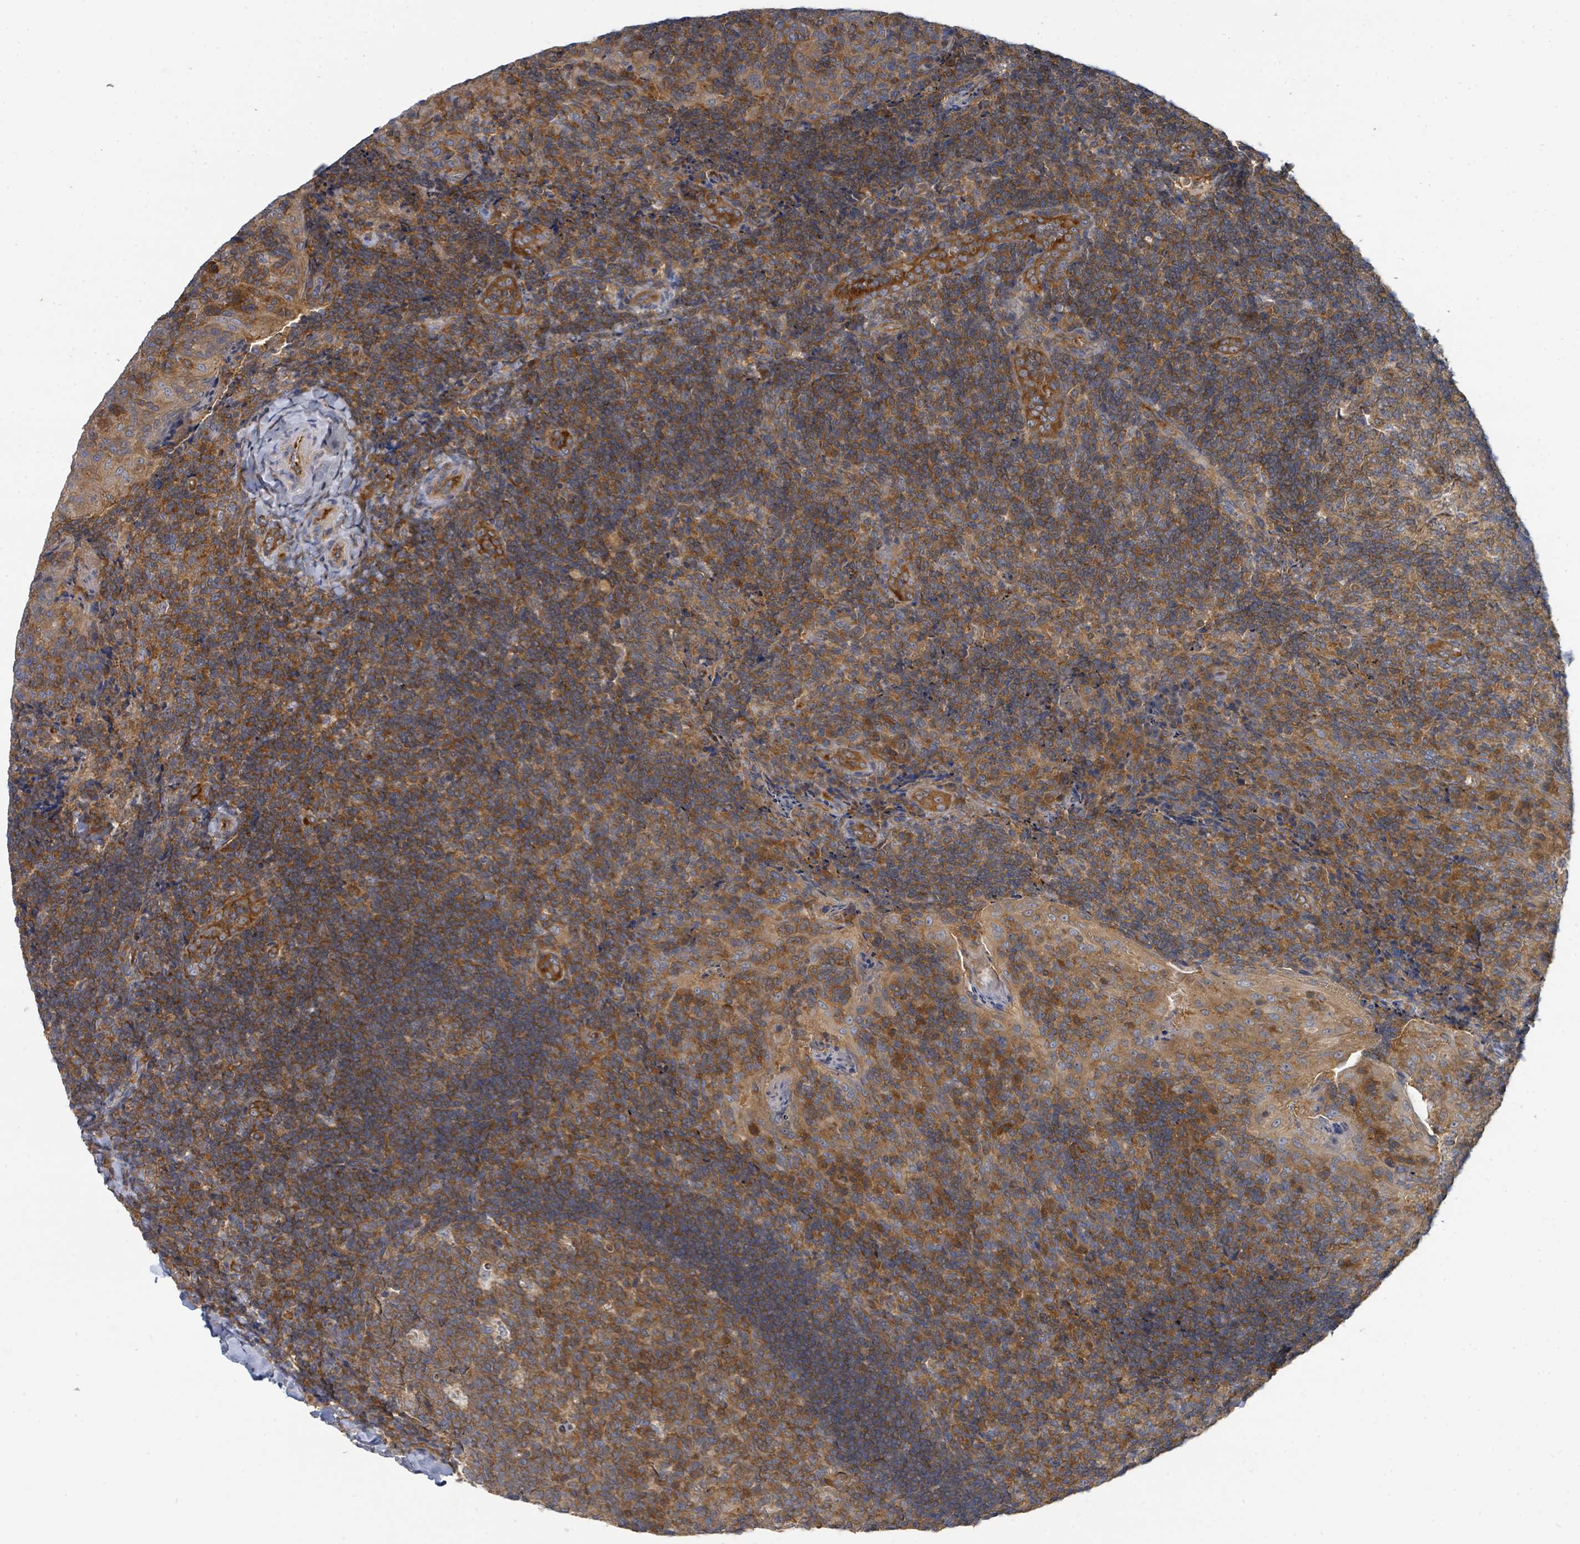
{"staining": {"intensity": "moderate", "quantity": ">75%", "location": "cytoplasmic/membranous"}, "tissue": "tonsil", "cell_type": "Germinal center cells", "image_type": "normal", "snomed": [{"axis": "morphology", "description": "Normal tissue, NOS"}, {"axis": "topography", "description": "Tonsil"}], "caption": "Tonsil stained with DAB (3,3'-diaminobenzidine) IHC exhibits medium levels of moderate cytoplasmic/membranous staining in approximately >75% of germinal center cells. Nuclei are stained in blue.", "gene": "BOLA2B", "patient": {"sex": "male", "age": 17}}